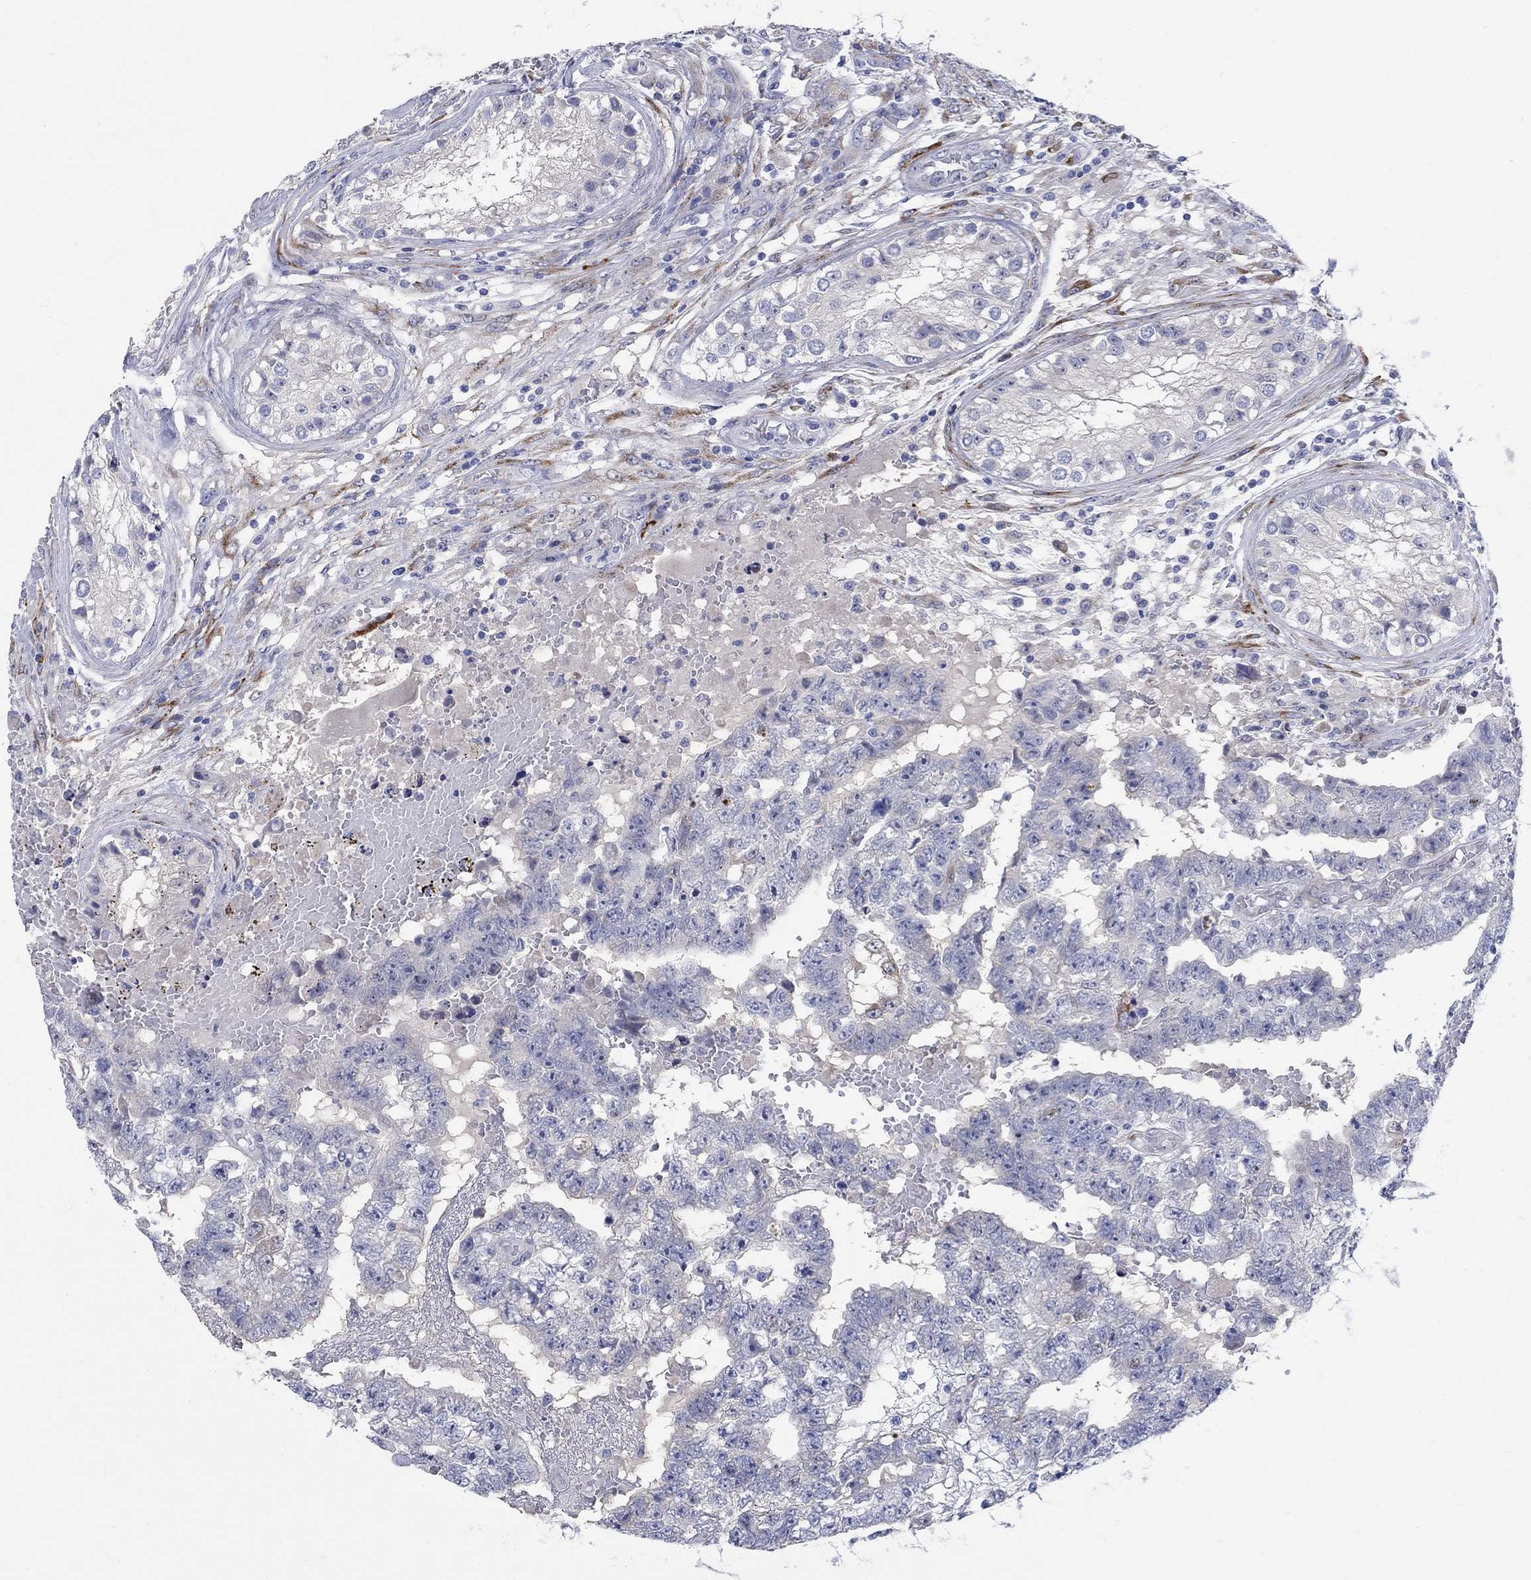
{"staining": {"intensity": "negative", "quantity": "none", "location": "none"}, "tissue": "testis cancer", "cell_type": "Tumor cells", "image_type": "cancer", "snomed": [{"axis": "morphology", "description": "Carcinoma, Embryonal, NOS"}, {"axis": "topography", "description": "Testis"}], "caption": "Immunohistochemical staining of human testis embryonal carcinoma demonstrates no significant expression in tumor cells.", "gene": "REEP2", "patient": {"sex": "male", "age": 25}}